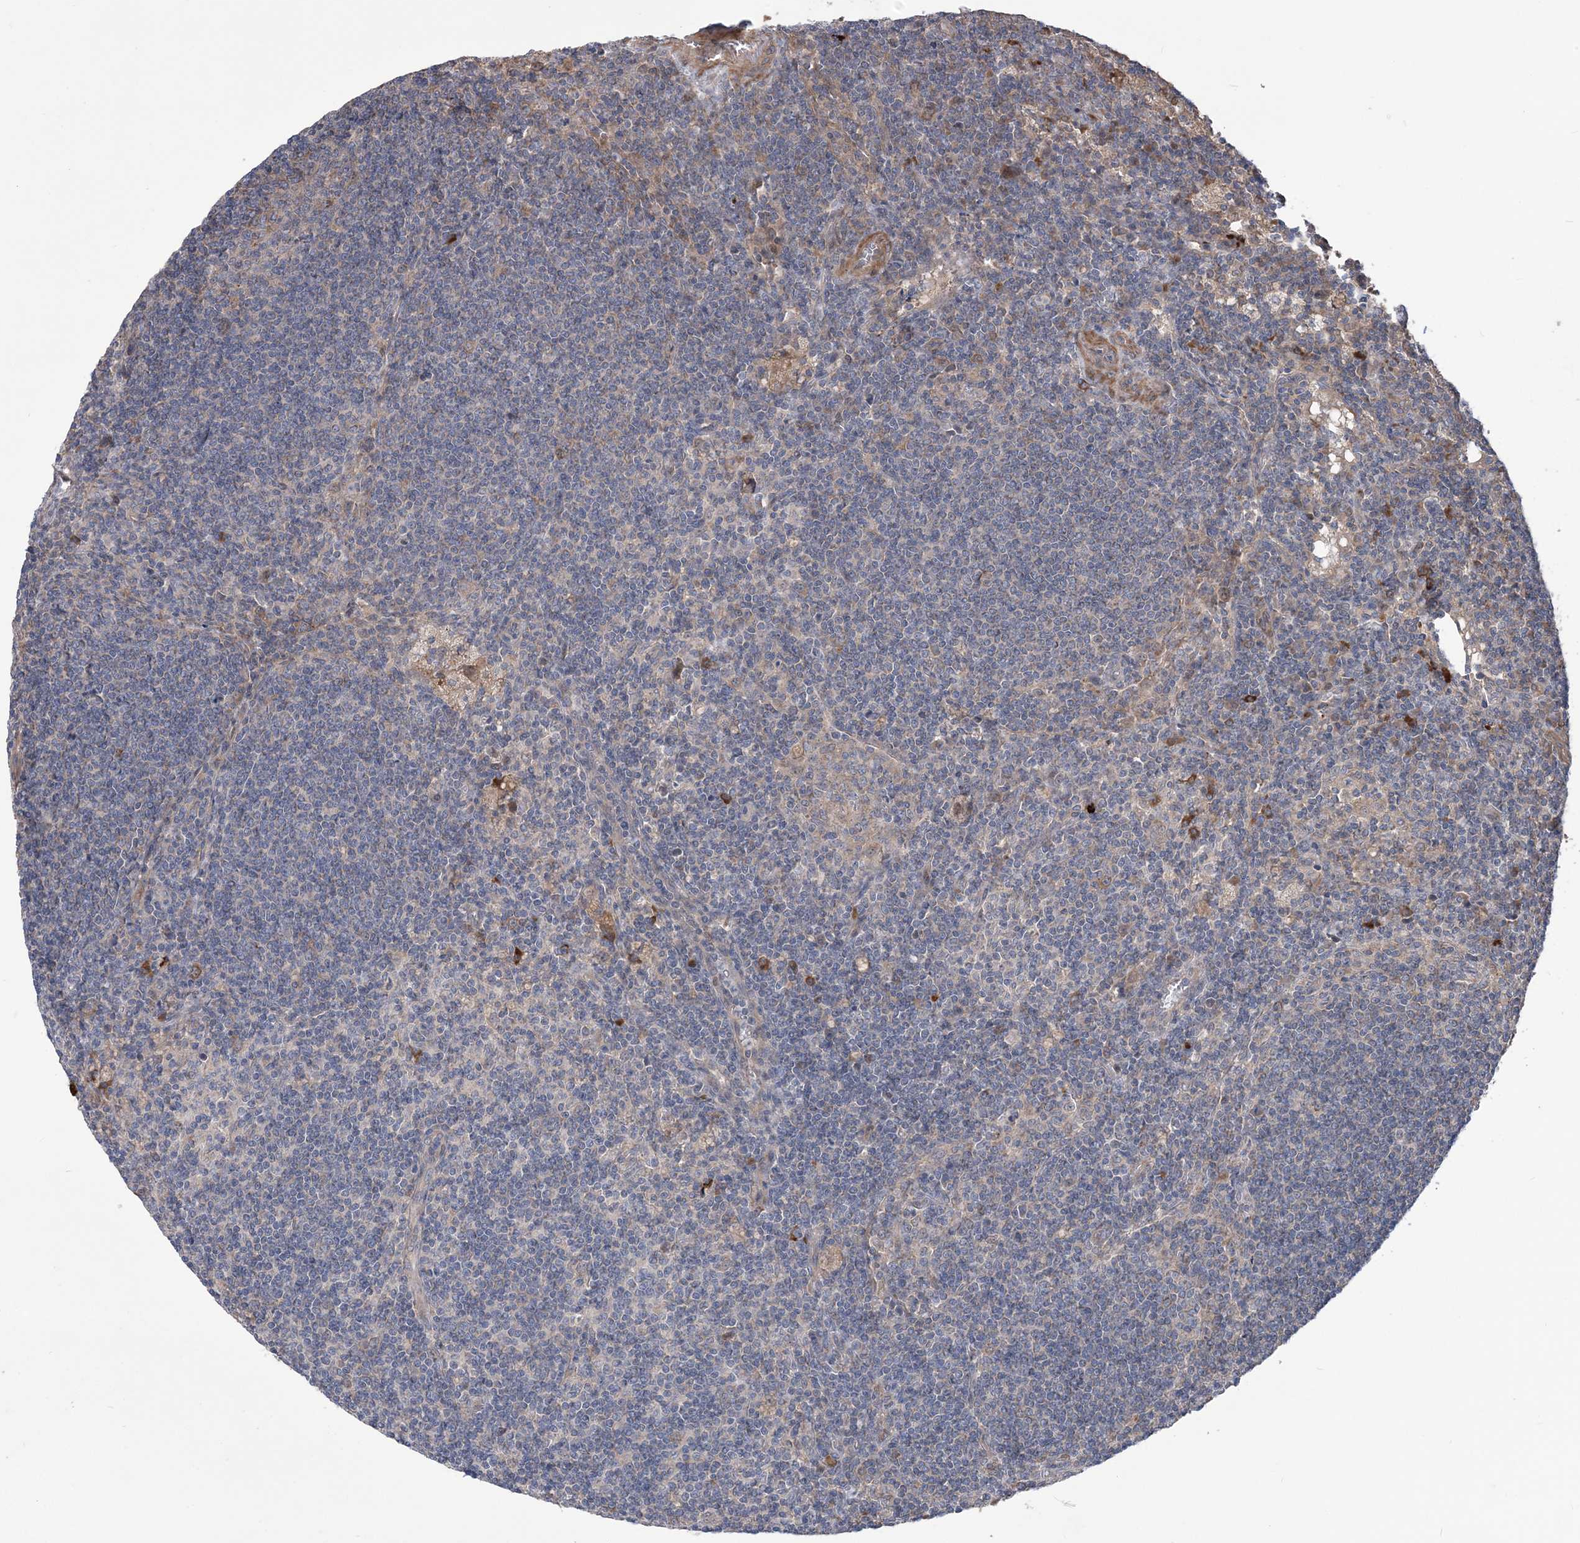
{"staining": {"intensity": "weak", "quantity": "<25%", "location": "cytoplasmic/membranous"}, "tissue": "lymph node", "cell_type": "Germinal center cells", "image_type": "normal", "snomed": [{"axis": "morphology", "description": "Normal tissue, NOS"}, {"axis": "topography", "description": "Lymph node"}], "caption": "This histopathology image is of benign lymph node stained with immunohistochemistry to label a protein in brown with the nuclei are counter-stained blue. There is no positivity in germinal center cells. (Brightfield microscopy of DAB IHC at high magnification).", "gene": "MTRF1L", "patient": {"sex": "male", "age": 69}}